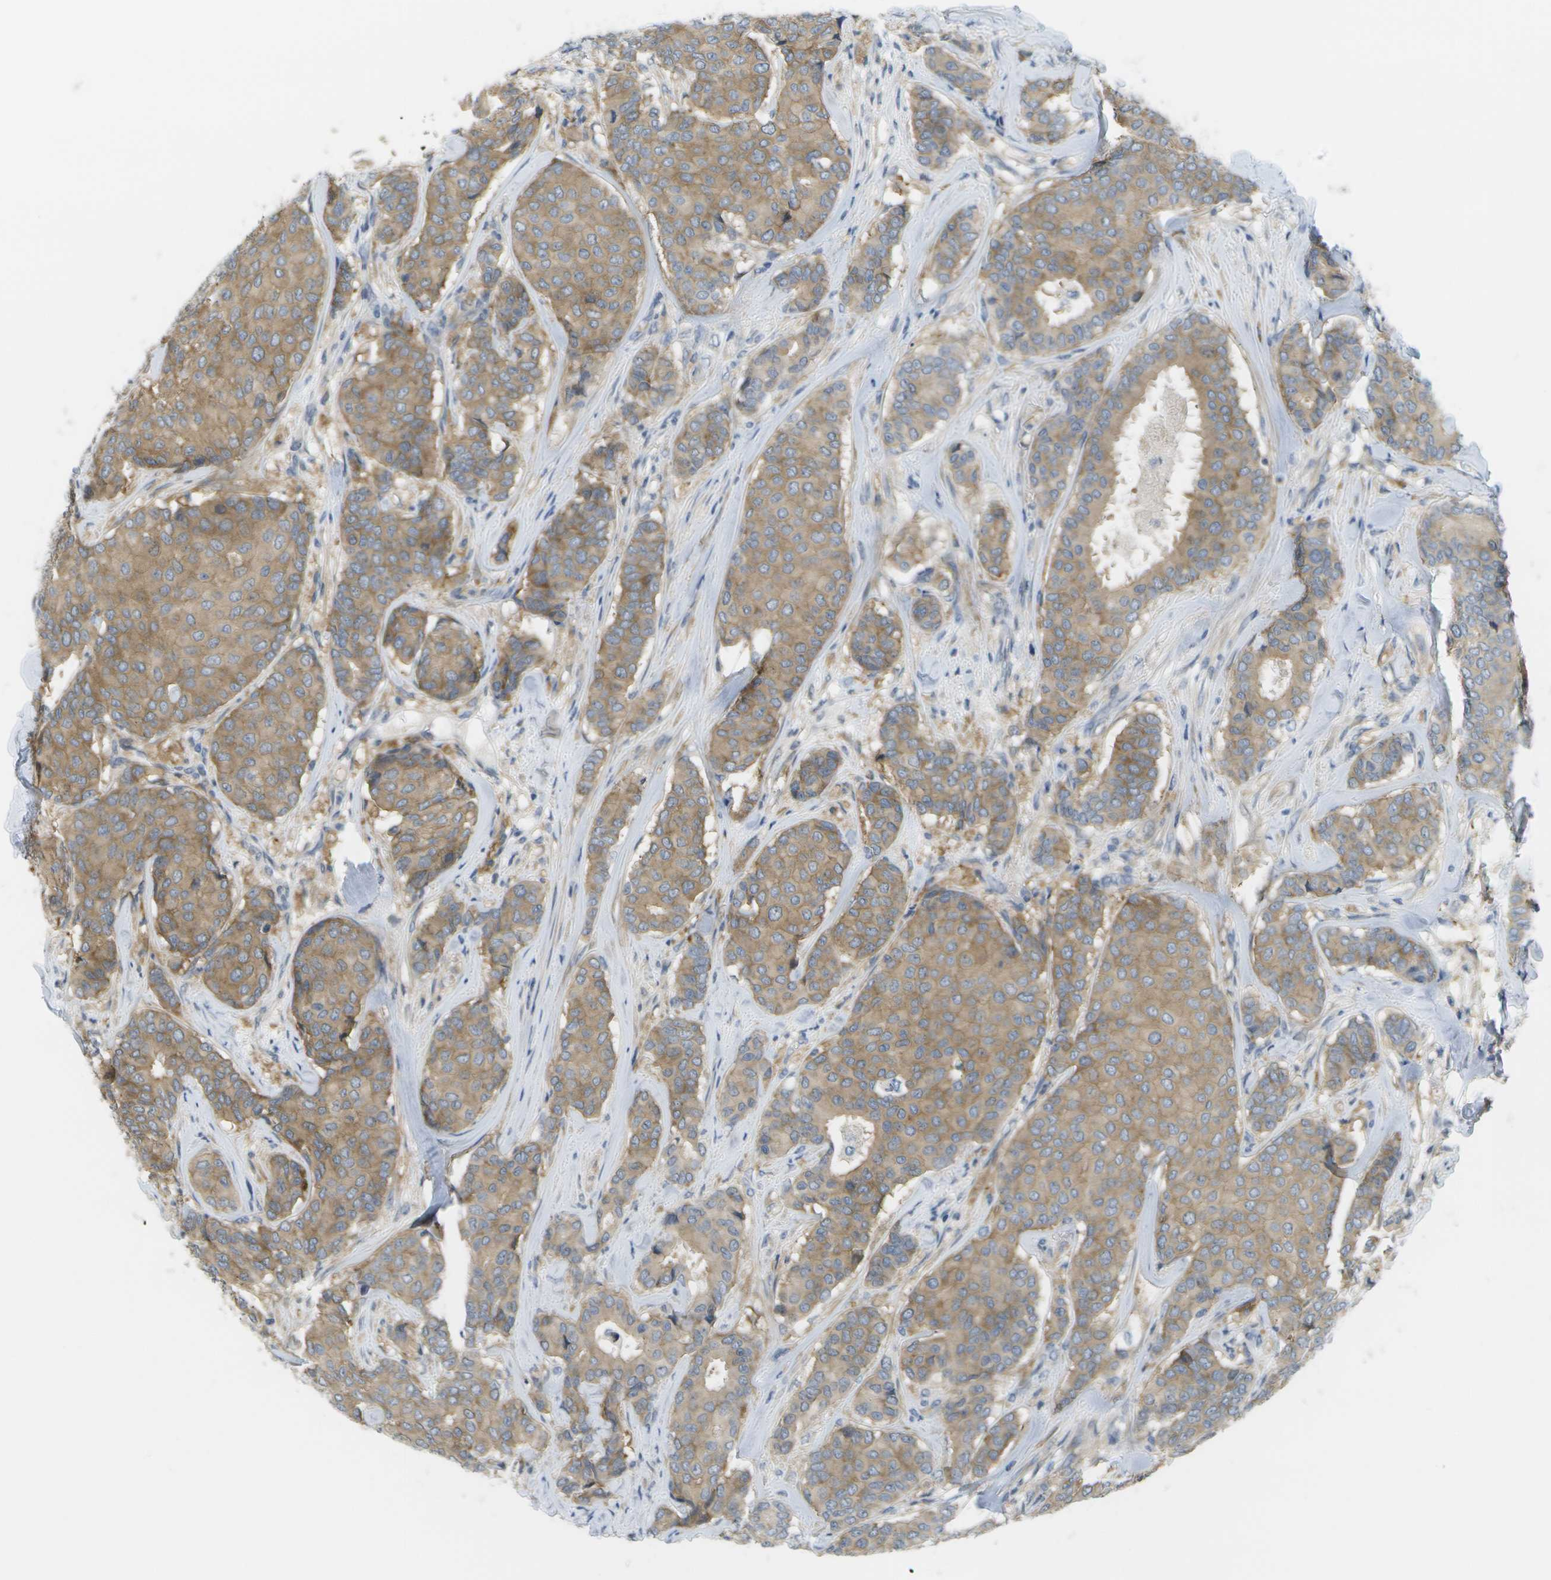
{"staining": {"intensity": "moderate", "quantity": ">75%", "location": "cytoplasmic/membranous"}, "tissue": "breast cancer", "cell_type": "Tumor cells", "image_type": "cancer", "snomed": [{"axis": "morphology", "description": "Duct carcinoma"}, {"axis": "topography", "description": "Breast"}], "caption": "Protein expression analysis of breast cancer (intraductal carcinoma) demonstrates moderate cytoplasmic/membranous positivity in approximately >75% of tumor cells. (DAB IHC with brightfield microscopy, high magnification).", "gene": "MARCHF8", "patient": {"sex": "female", "age": 75}}